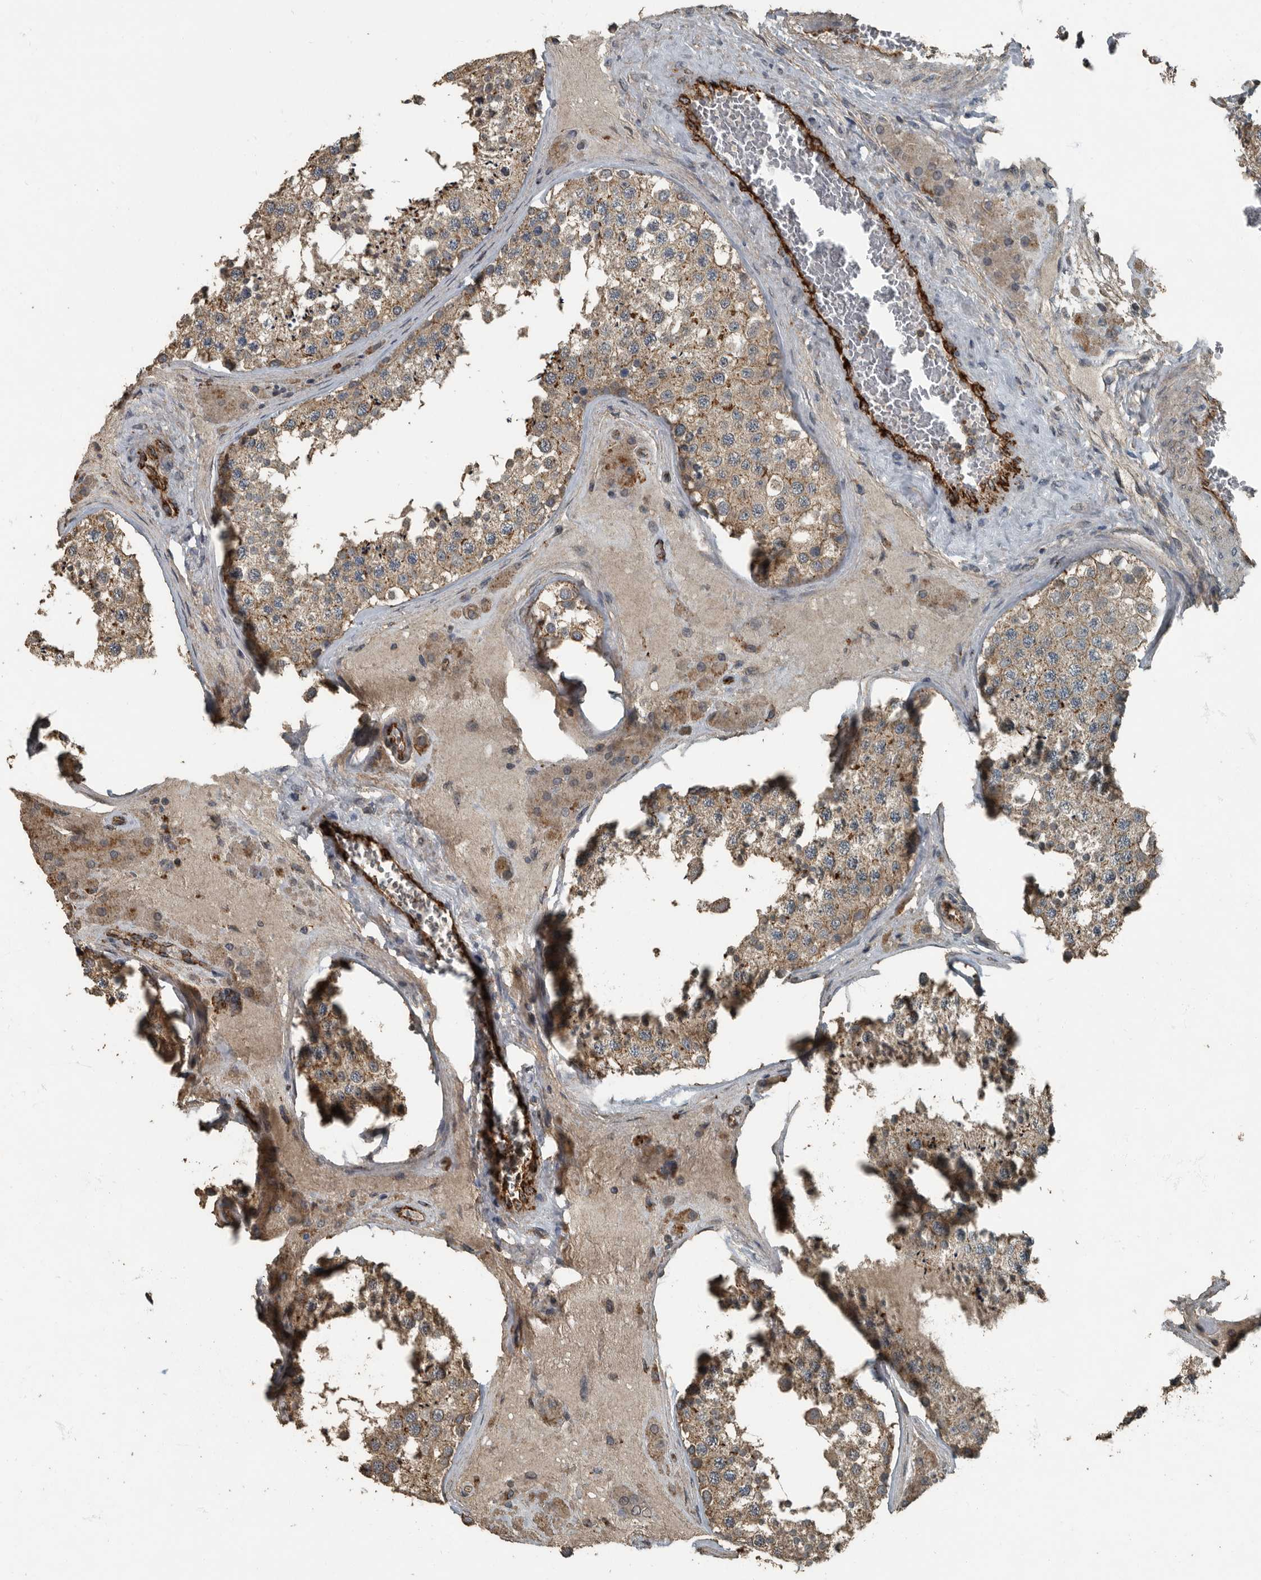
{"staining": {"intensity": "moderate", "quantity": ">75%", "location": "cytoplasmic/membranous"}, "tissue": "testis", "cell_type": "Cells in seminiferous ducts", "image_type": "normal", "snomed": [{"axis": "morphology", "description": "Normal tissue, NOS"}, {"axis": "topography", "description": "Testis"}], "caption": "This image reveals IHC staining of unremarkable testis, with medium moderate cytoplasmic/membranous expression in approximately >75% of cells in seminiferous ducts.", "gene": "IL15RA", "patient": {"sex": "male", "age": 46}}